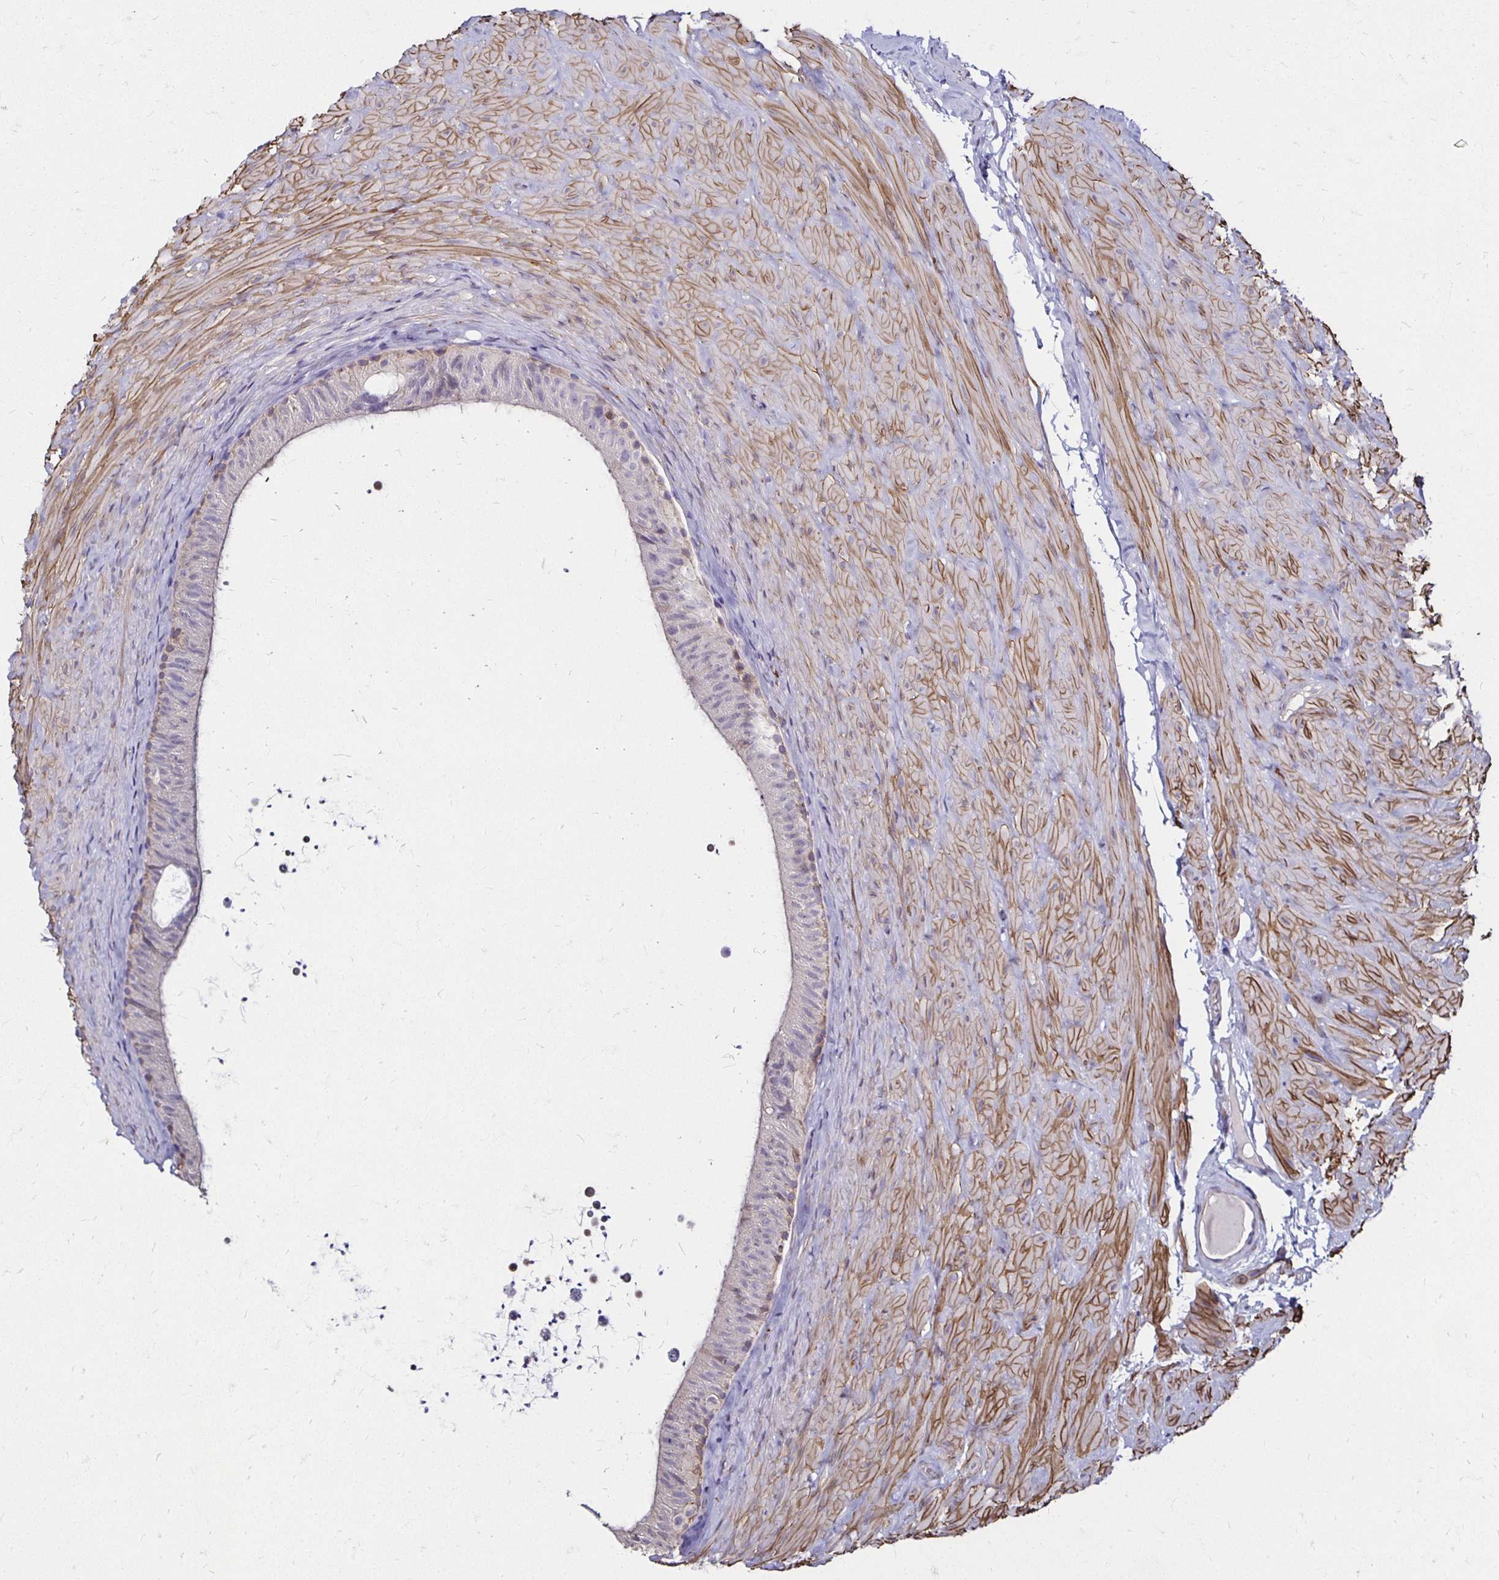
{"staining": {"intensity": "negative", "quantity": "none", "location": "none"}, "tissue": "epididymis", "cell_type": "Glandular cells", "image_type": "normal", "snomed": [{"axis": "morphology", "description": "Normal tissue, NOS"}, {"axis": "topography", "description": "Epididymis, spermatic cord, NOS"}, {"axis": "topography", "description": "Epididymis"}], "caption": "Epididymis stained for a protein using IHC demonstrates no positivity glandular cells.", "gene": "ITGB1", "patient": {"sex": "male", "age": 31}}